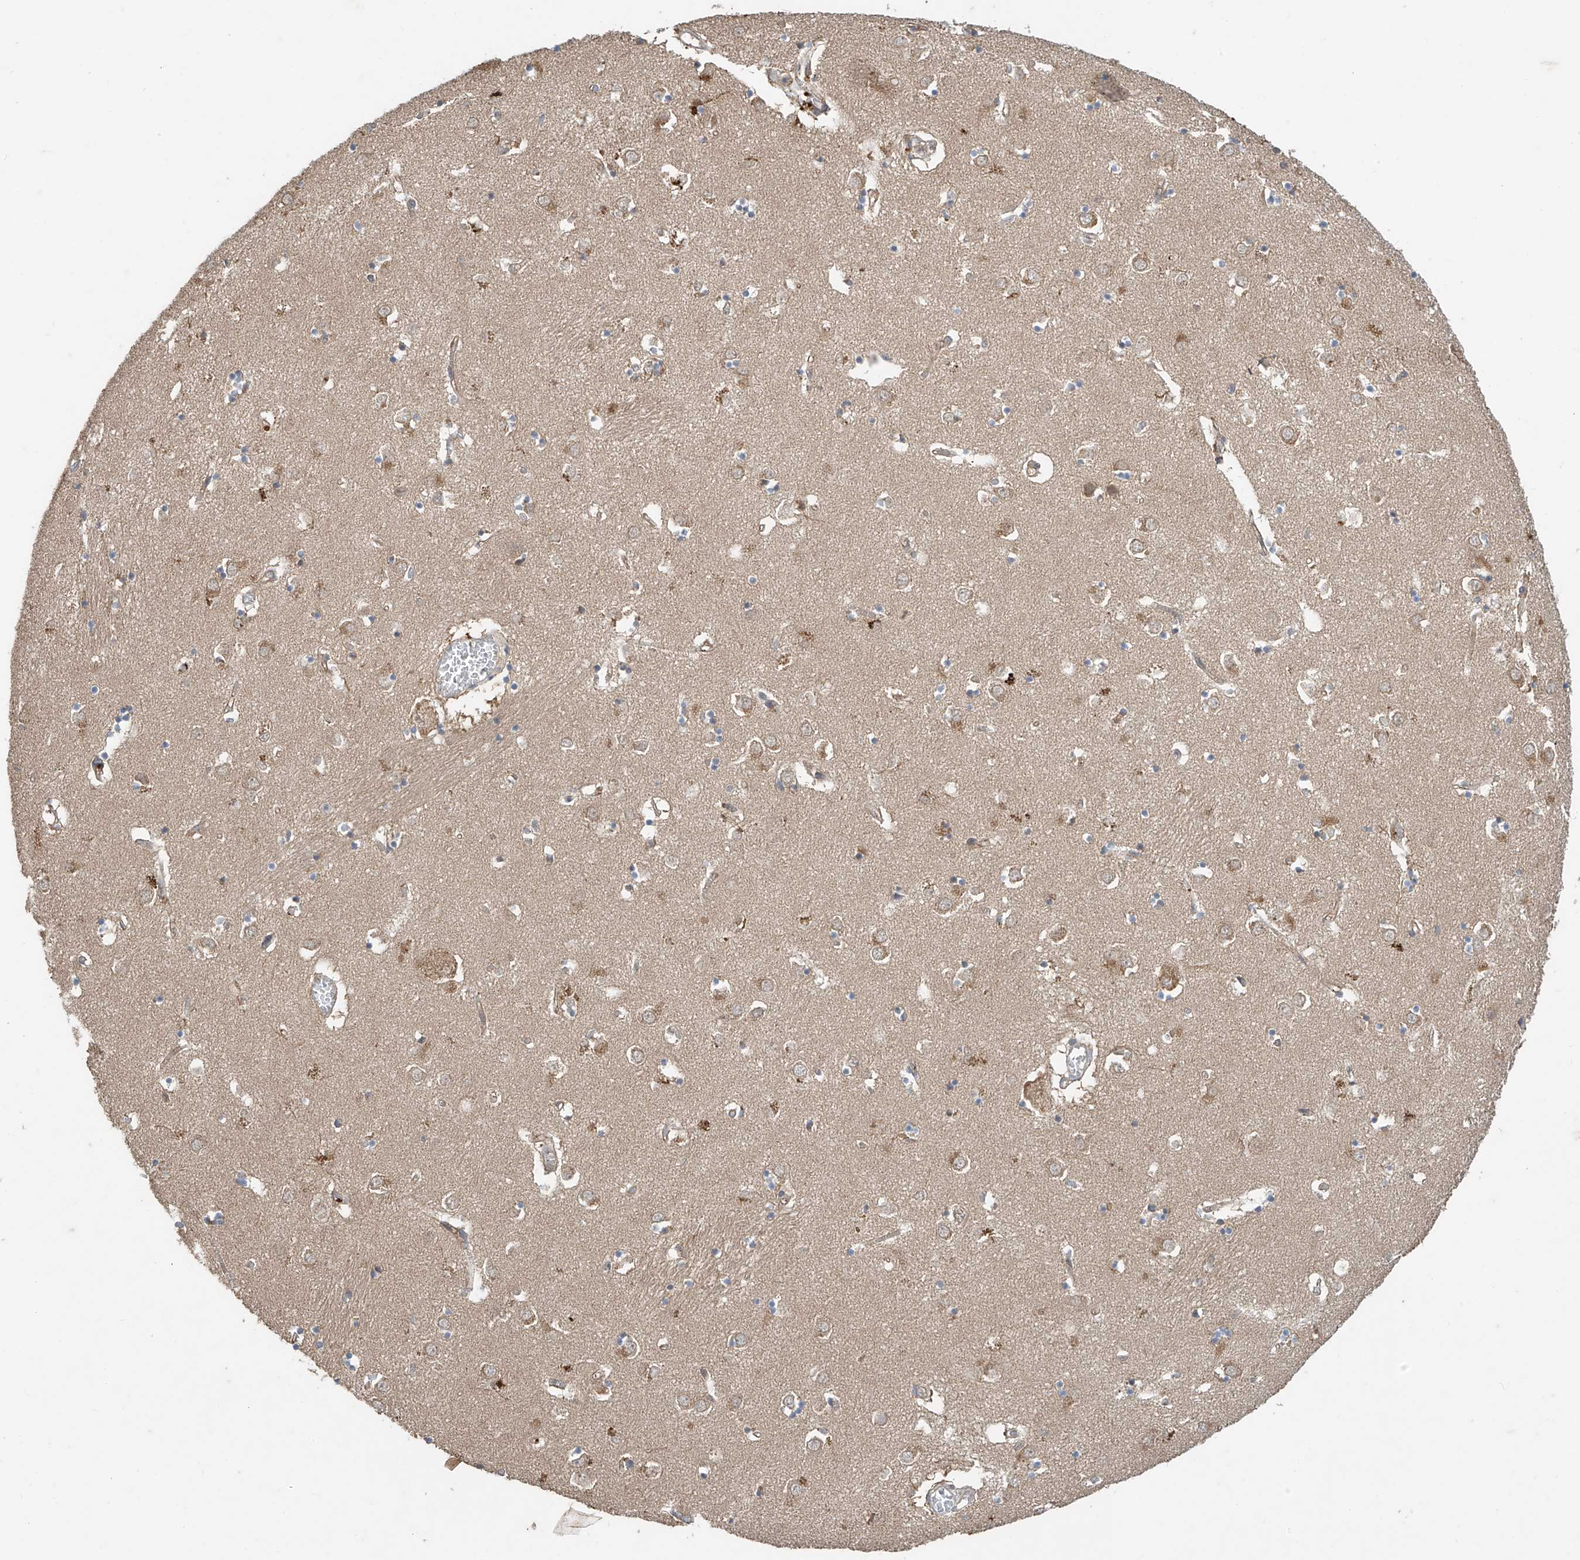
{"staining": {"intensity": "negative", "quantity": "none", "location": "none"}, "tissue": "caudate", "cell_type": "Glial cells", "image_type": "normal", "snomed": [{"axis": "morphology", "description": "Normal tissue, NOS"}, {"axis": "topography", "description": "Lateral ventricle wall"}], "caption": "Immunohistochemistry (IHC) histopathology image of unremarkable caudate: caudate stained with DAB (3,3'-diaminobenzidine) exhibits no significant protein positivity in glial cells. The staining is performed using DAB (3,3'-diaminobenzidine) brown chromogen with nuclei counter-stained in using hematoxylin.", "gene": "CACNA2D4", "patient": {"sex": "male", "age": 70}}